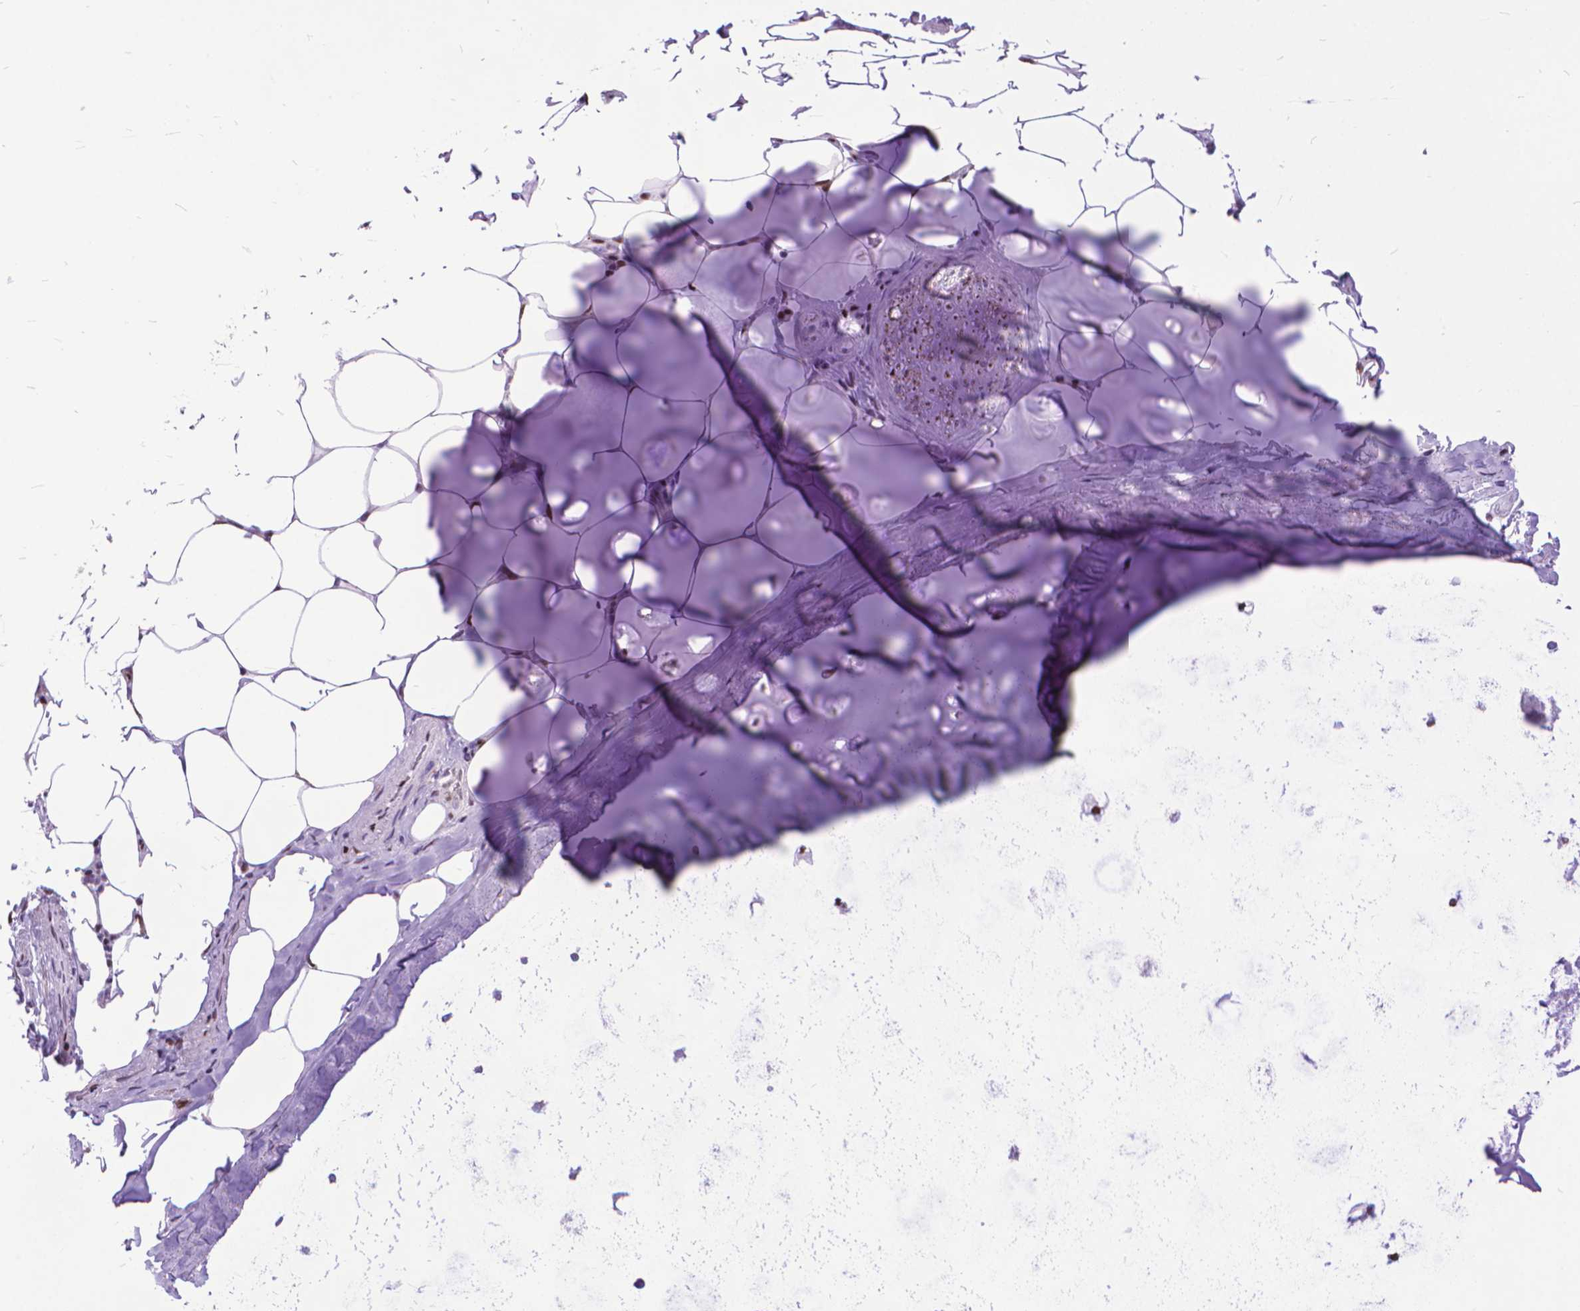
{"staining": {"intensity": "weak", "quantity": "25%-75%", "location": "cytoplasmic/membranous"}, "tissue": "adipose tissue", "cell_type": "Adipocytes", "image_type": "normal", "snomed": [{"axis": "morphology", "description": "Normal tissue, NOS"}, {"axis": "topography", "description": "Bronchus"}, {"axis": "topography", "description": "Lung"}], "caption": "A photomicrograph of adipose tissue stained for a protein shows weak cytoplasmic/membranous brown staining in adipocytes. The staining was performed using DAB to visualize the protein expression in brown, while the nuclei were stained in blue with hematoxylin (Magnification: 20x).", "gene": "POLE4", "patient": {"sex": "female", "age": 57}}